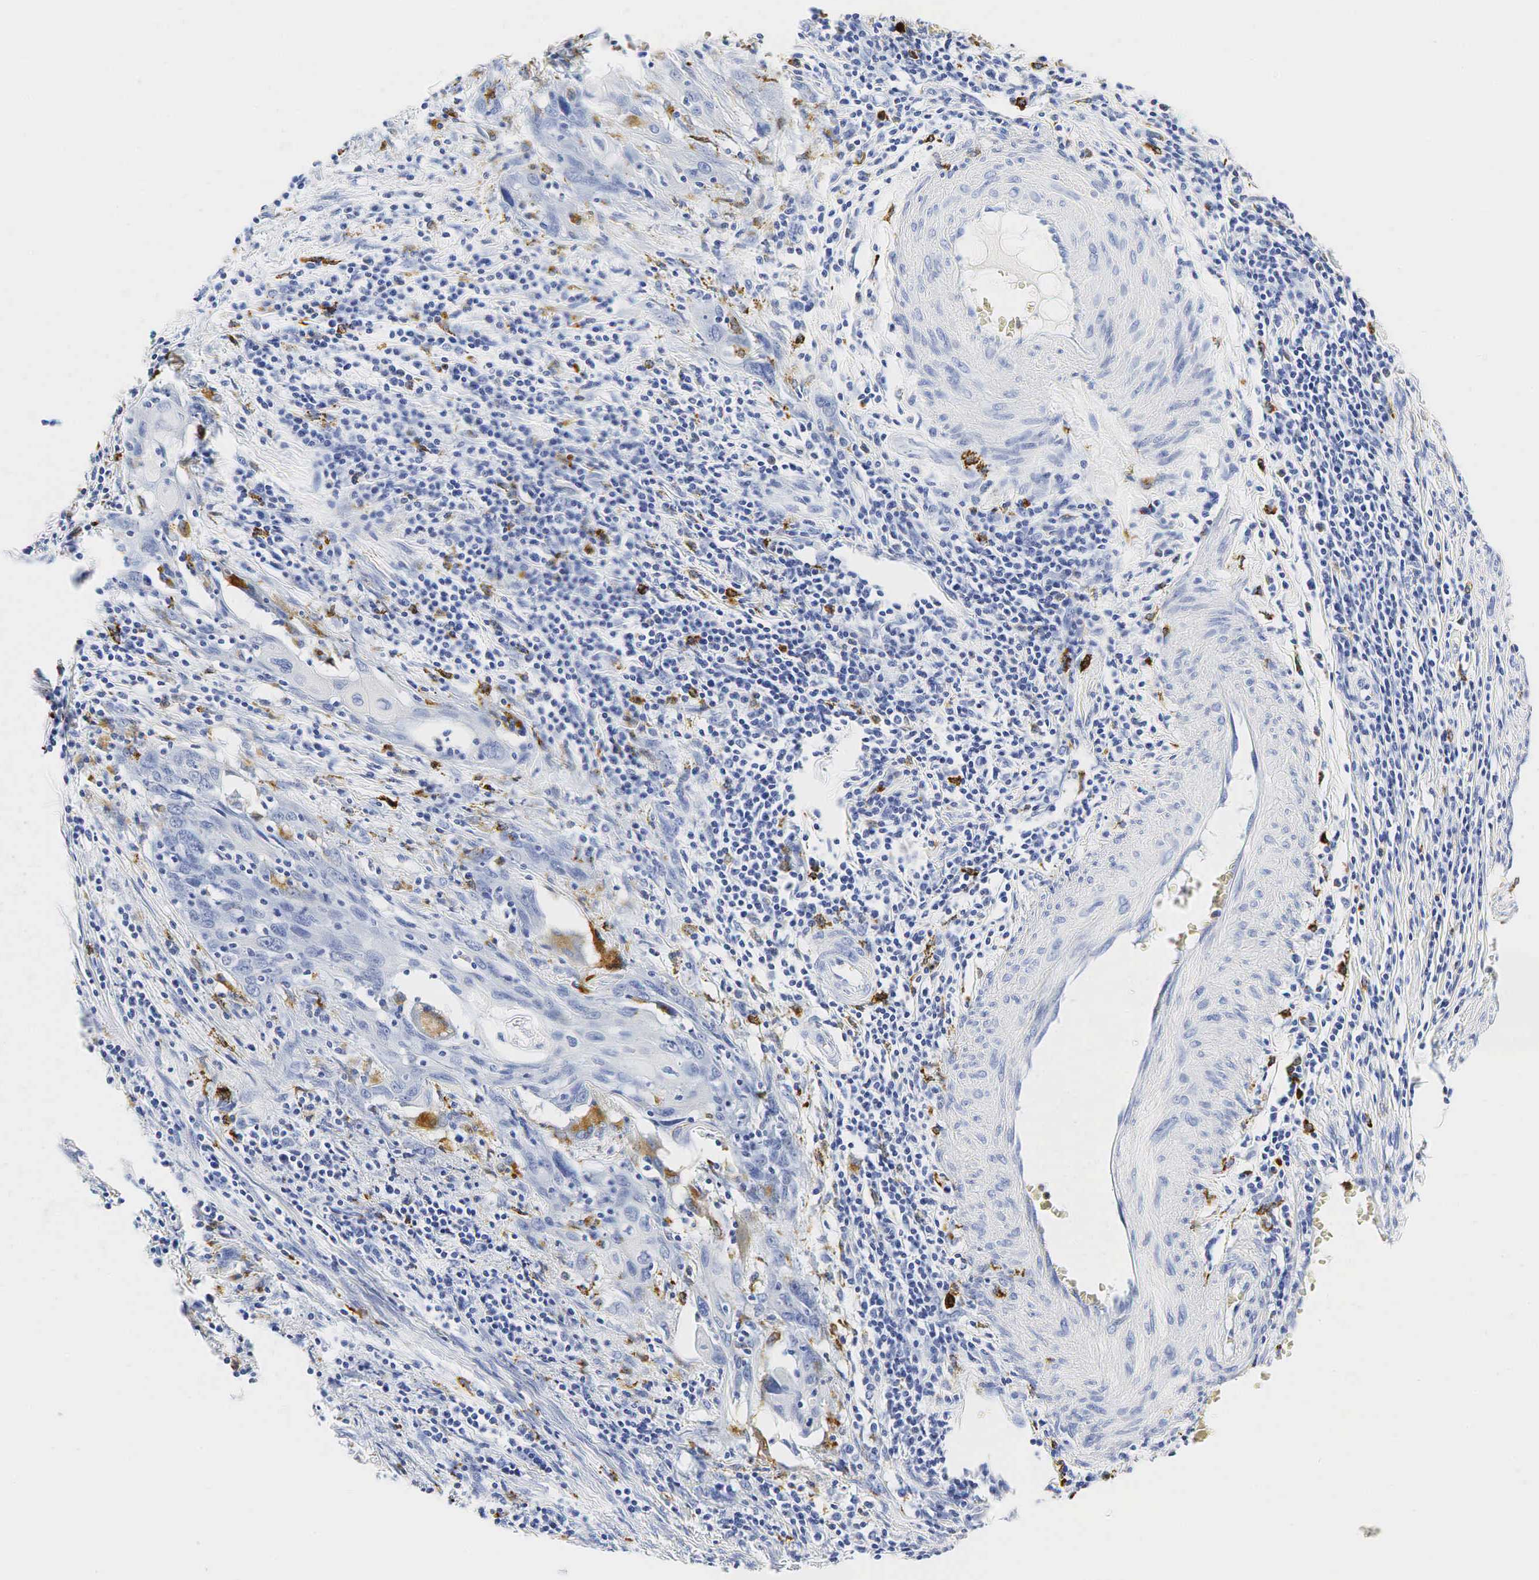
{"staining": {"intensity": "negative", "quantity": "none", "location": "none"}, "tissue": "cervical cancer", "cell_type": "Tumor cells", "image_type": "cancer", "snomed": [{"axis": "morphology", "description": "Squamous cell carcinoma, NOS"}, {"axis": "topography", "description": "Cervix"}], "caption": "This is an IHC micrograph of human squamous cell carcinoma (cervical). There is no staining in tumor cells.", "gene": "LYZ", "patient": {"sex": "female", "age": 54}}